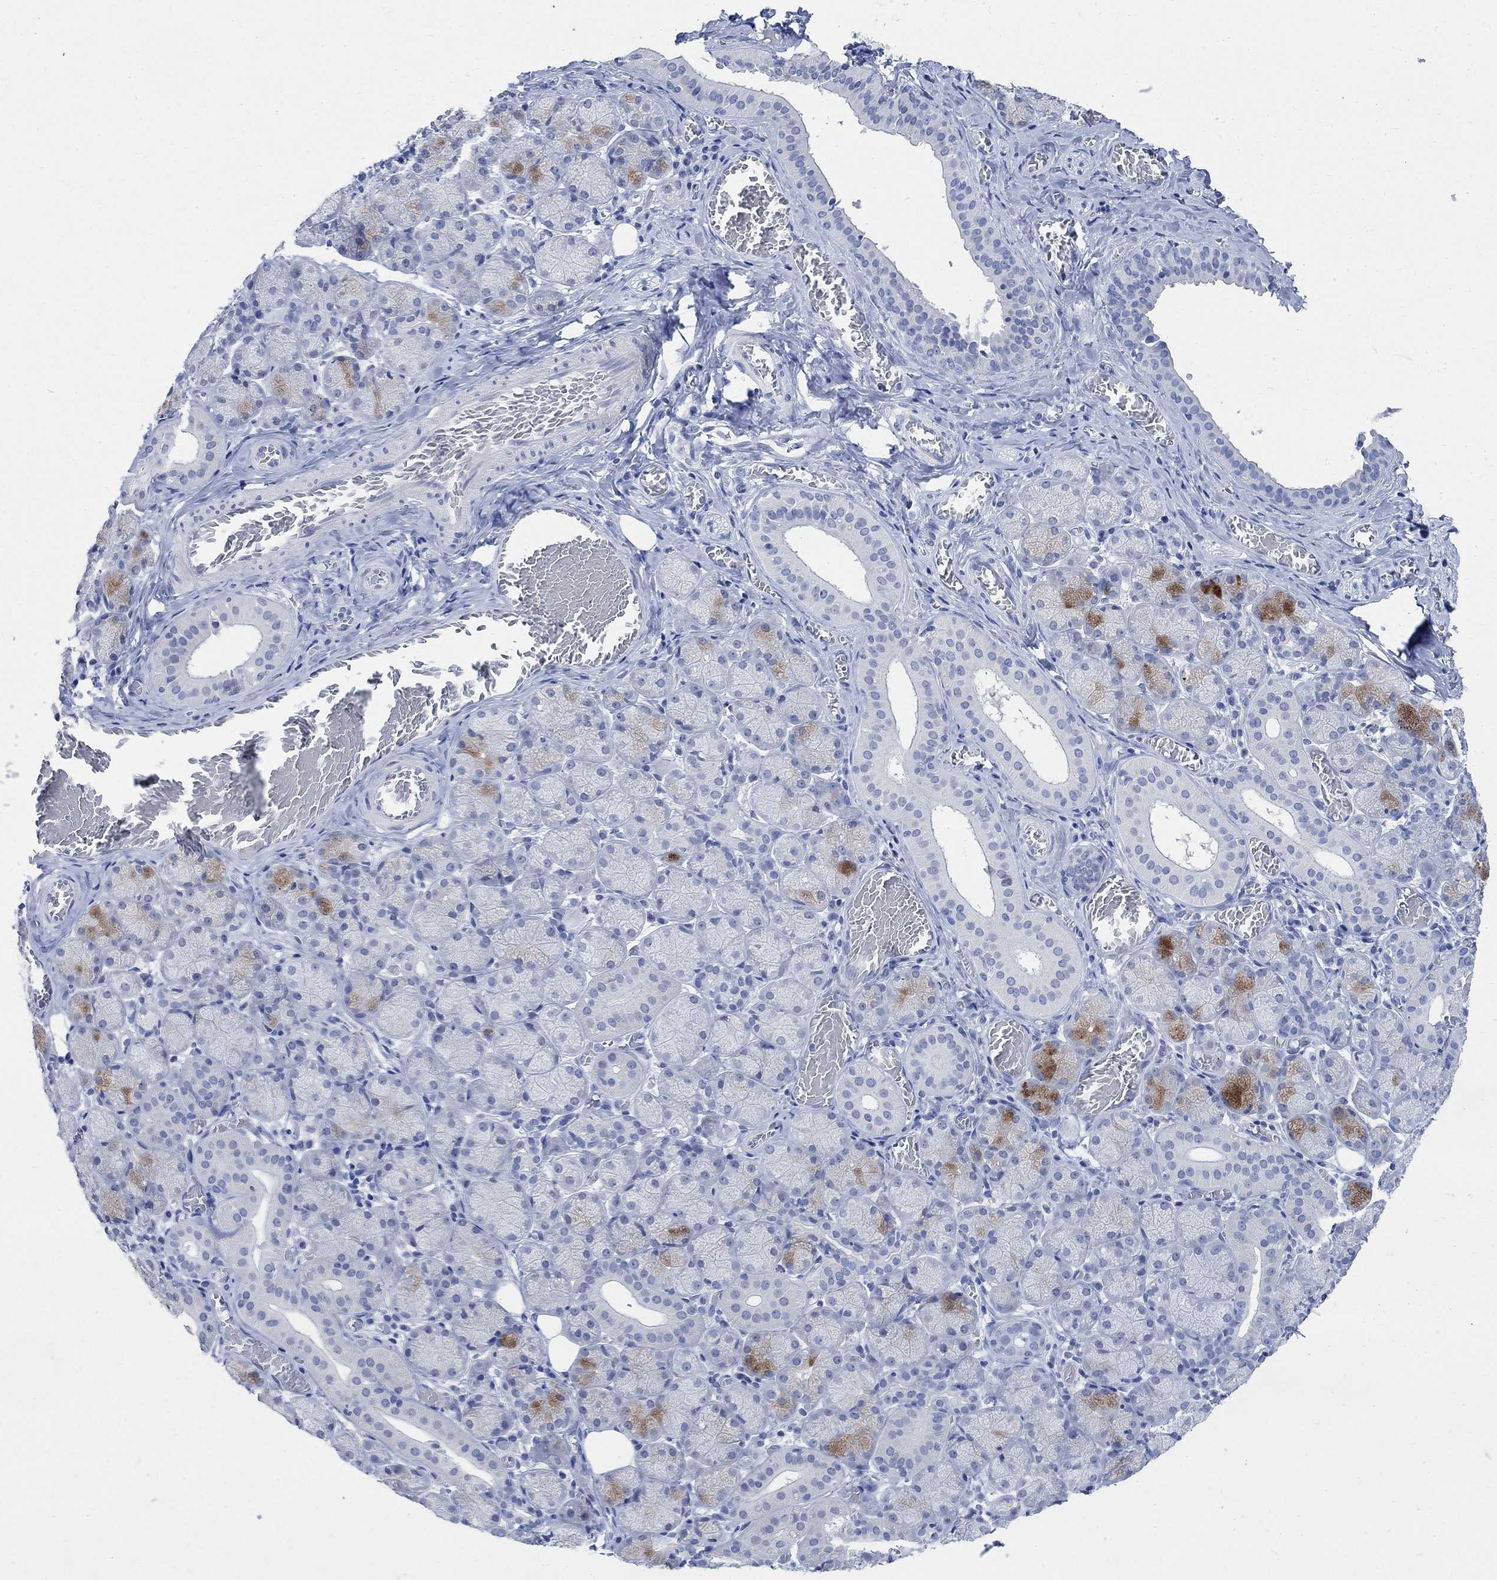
{"staining": {"intensity": "strong", "quantity": "<25%", "location": "cytoplasmic/membranous"}, "tissue": "salivary gland", "cell_type": "Glandular cells", "image_type": "normal", "snomed": [{"axis": "morphology", "description": "Normal tissue, NOS"}, {"axis": "topography", "description": "Salivary gland"}, {"axis": "topography", "description": "Peripheral nerve tissue"}], "caption": "Protein staining reveals strong cytoplasmic/membranous positivity in approximately <25% of glandular cells in benign salivary gland.", "gene": "CAMK2N1", "patient": {"sex": "female", "age": 24}}